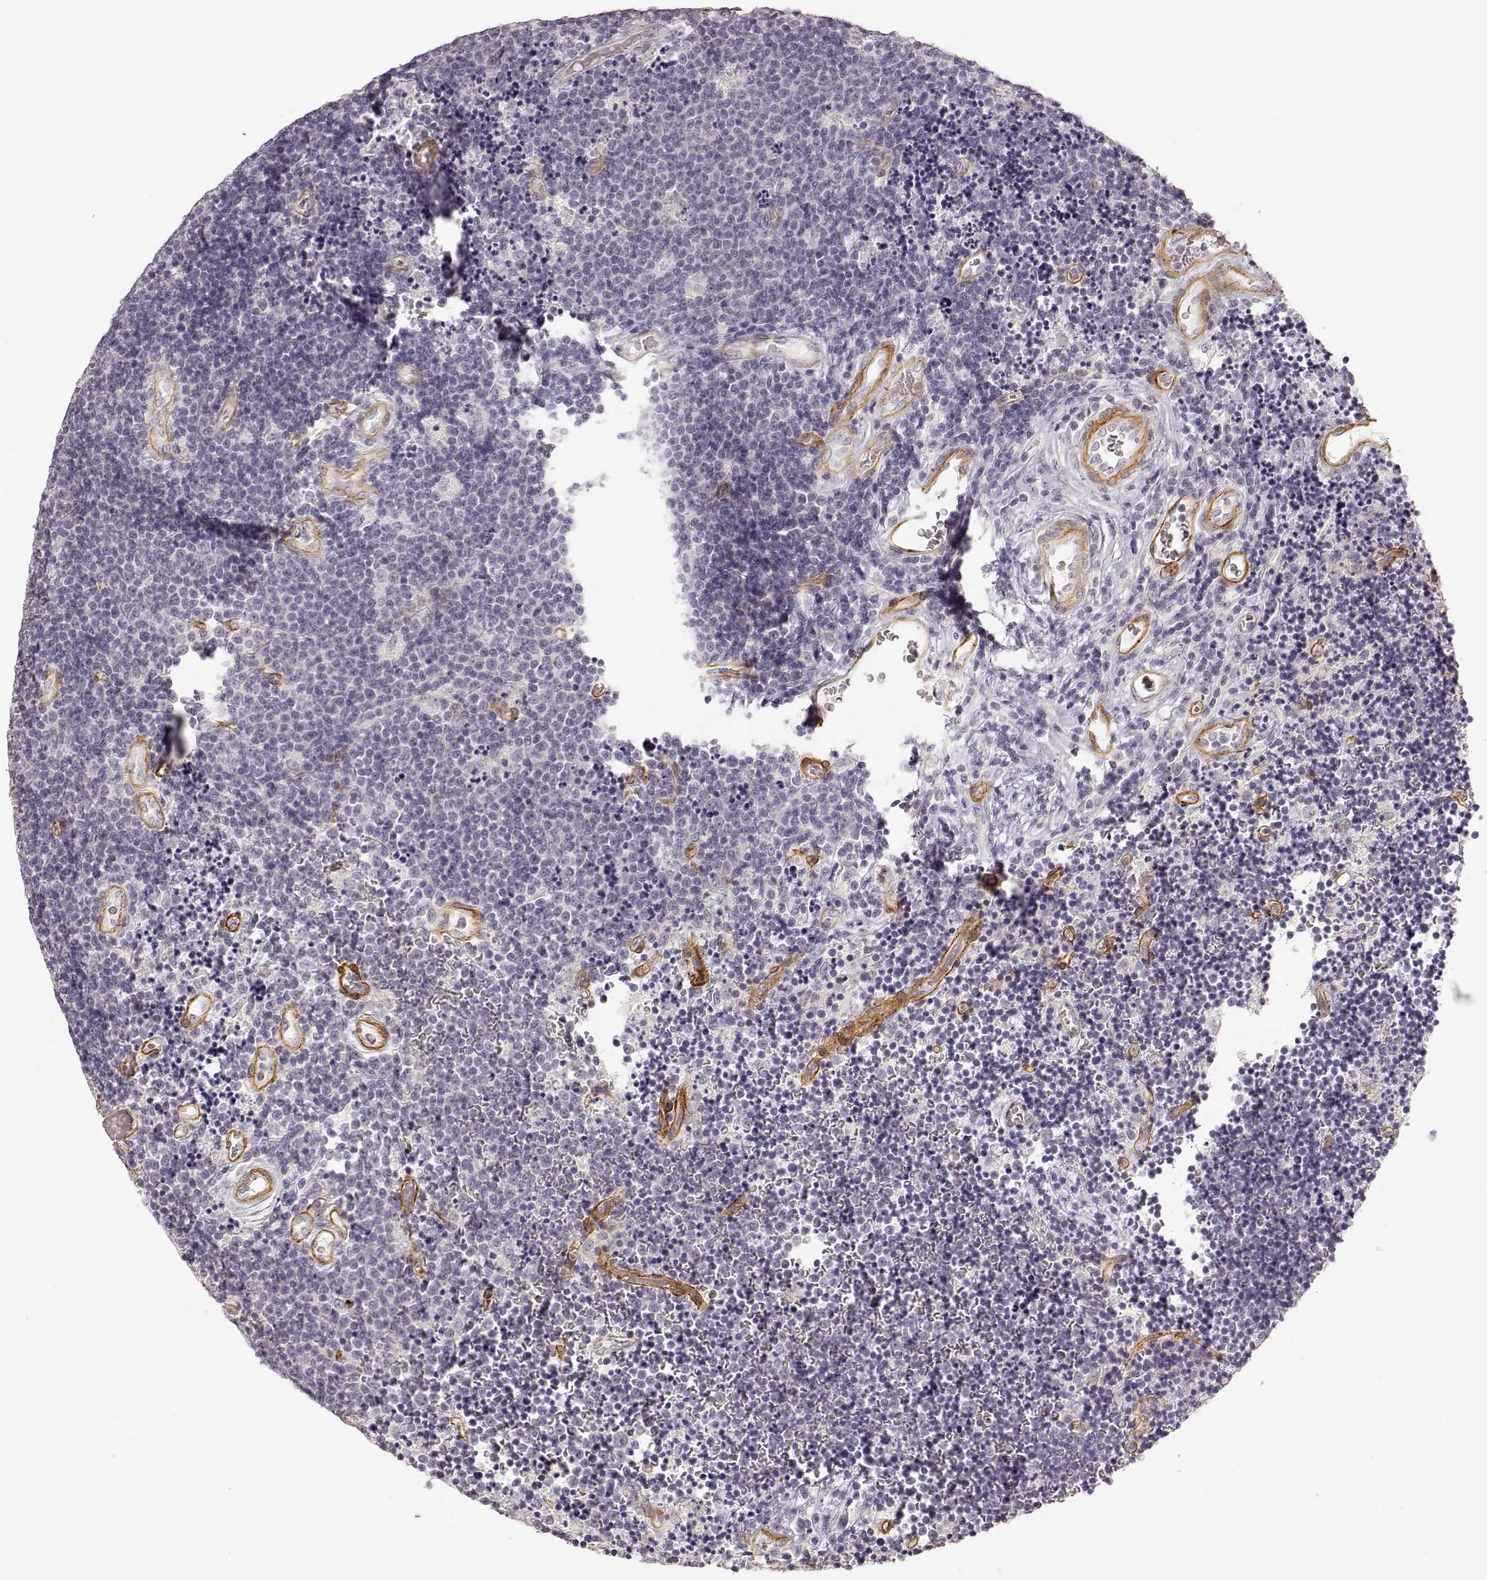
{"staining": {"intensity": "negative", "quantity": "none", "location": "none"}, "tissue": "lymphoma", "cell_type": "Tumor cells", "image_type": "cancer", "snomed": [{"axis": "morphology", "description": "Malignant lymphoma, non-Hodgkin's type, Low grade"}, {"axis": "topography", "description": "Brain"}], "caption": "There is no significant staining in tumor cells of lymphoma. (Brightfield microscopy of DAB IHC at high magnification).", "gene": "LAMA4", "patient": {"sex": "female", "age": 66}}